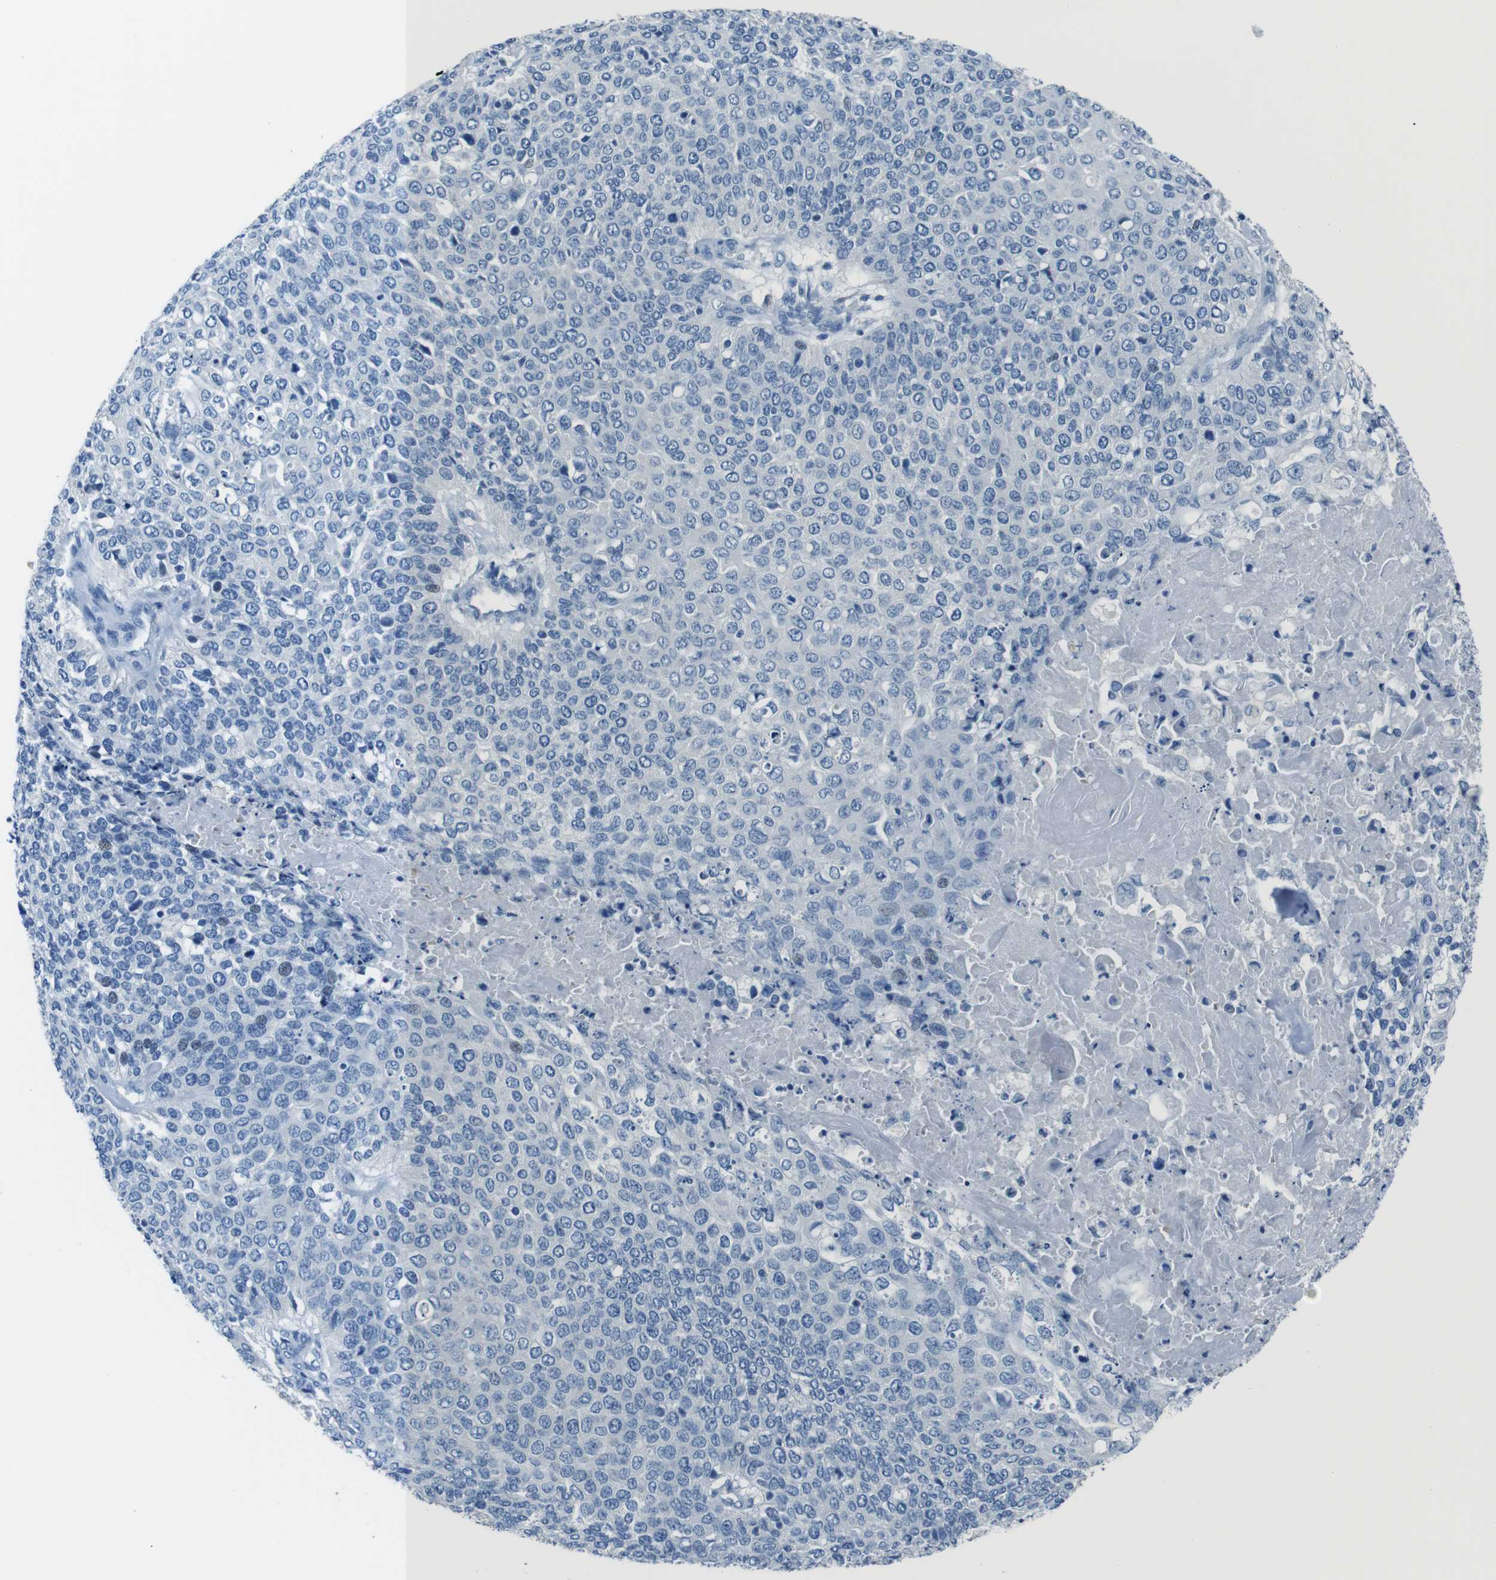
{"staining": {"intensity": "negative", "quantity": "none", "location": "none"}, "tissue": "cervical cancer", "cell_type": "Tumor cells", "image_type": "cancer", "snomed": [{"axis": "morphology", "description": "Squamous cell carcinoma, NOS"}, {"axis": "topography", "description": "Cervix"}], "caption": "DAB (3,3'-diaminobenzidine) immunohistochemical staining of cervical squamous cell carcinoma exhibits no significant staining in tumor cells.", "gene": "ST6GAL1", "patient": {"sex": "female", "age": 39}}